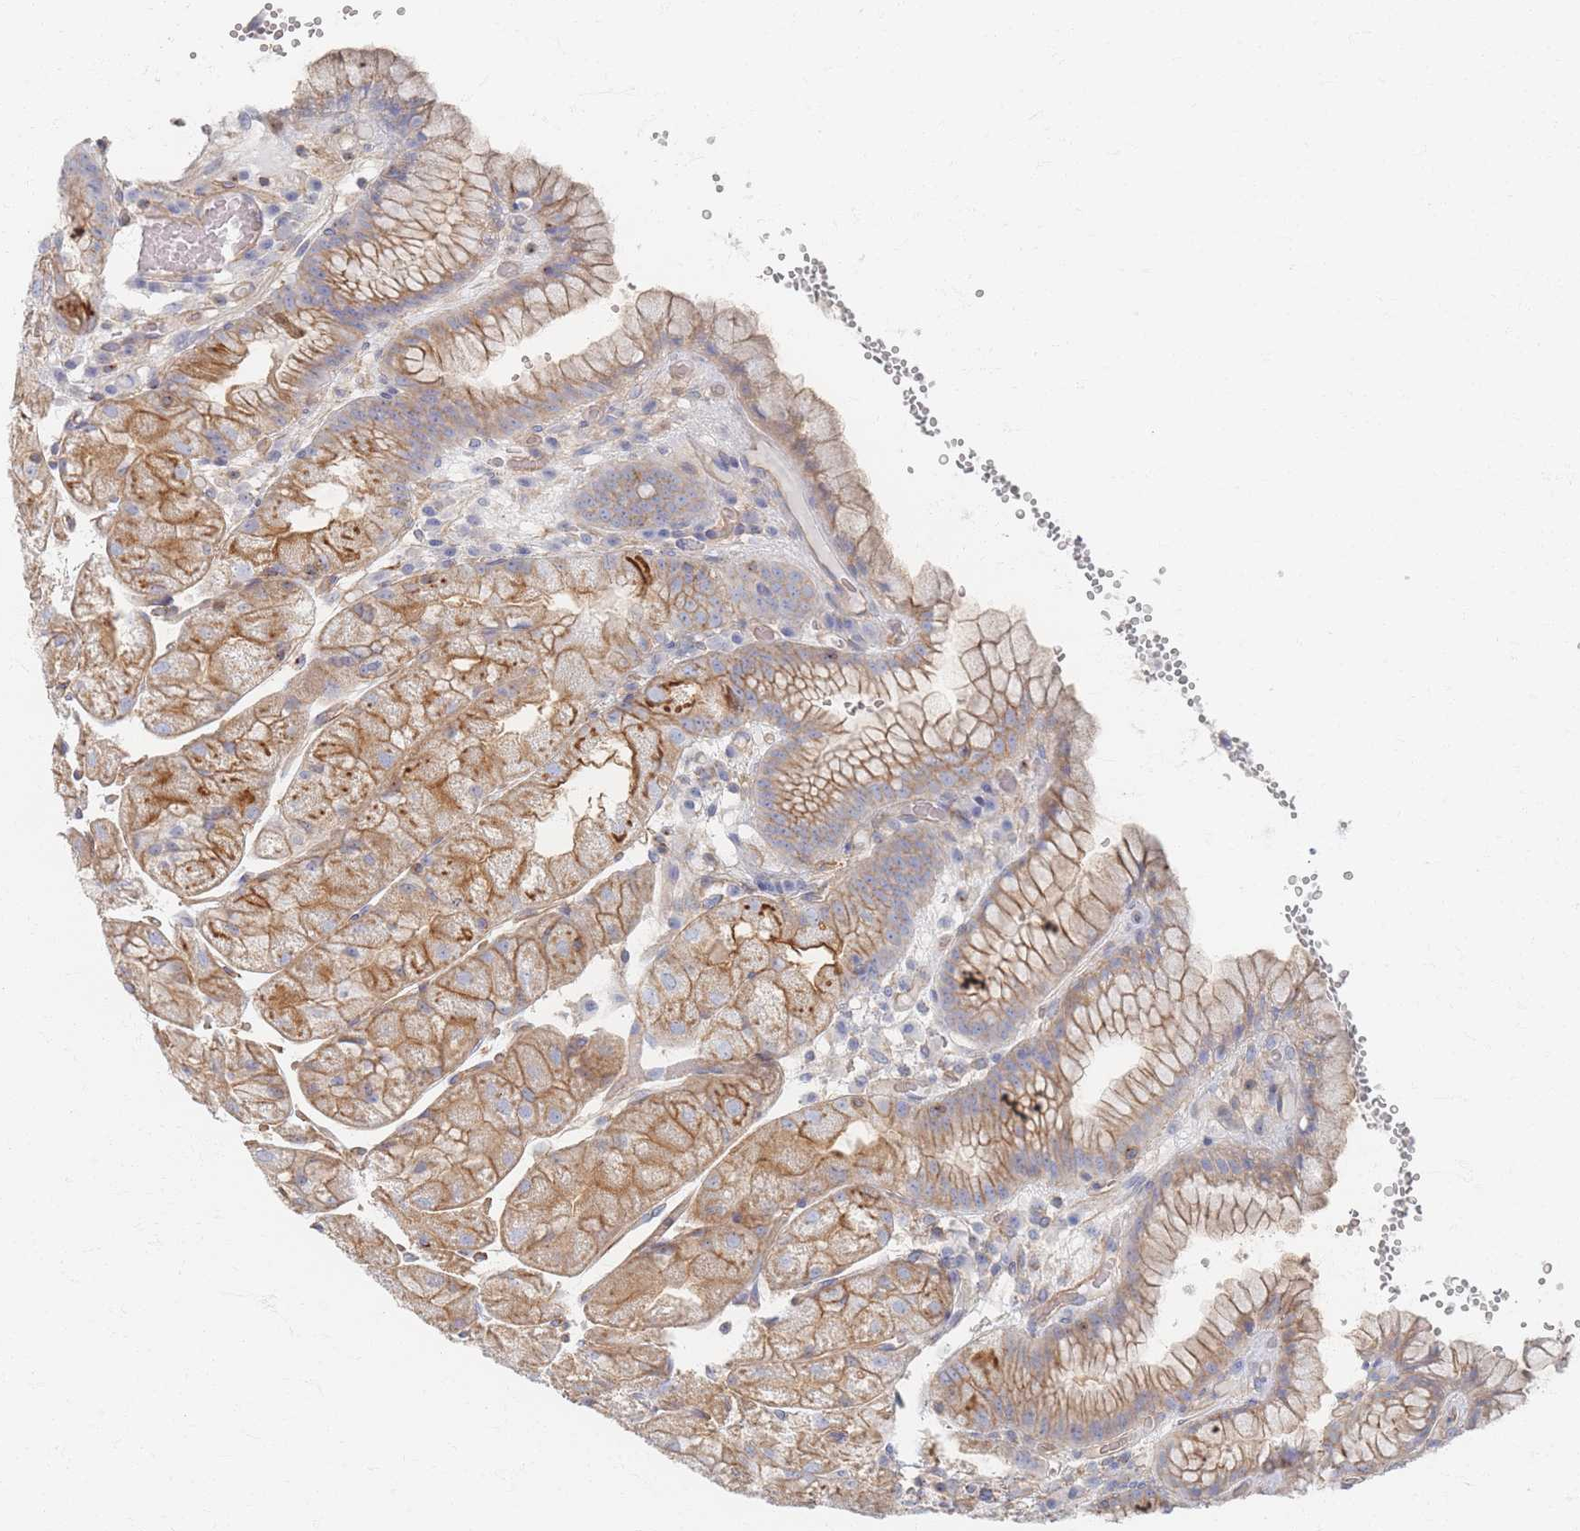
{"staining": {"intensity": "moderate", "quantity": ">75%", "location": "cytoplasmic/membranous"}, "tissue": "stomach", "cell_type": "Glandular cells", "image_type": "normal", "snomed": [{"axis": "morphology", "description": "Normal tissue, NOS"}, {"axis": "topography", "description": "Stomach, upper"}], "caption": "Immunohistochemistry (IHC) staining of unremarkable stomach, which exhibits medium levels of moderate cytoplasmic/membranous expression in about >75% of glandular cells indicating moderate cytoplasmic/membranous protein expression. The staining was performed using DAB (brown) for protein detection and nuclei were counterstained in hematoxylin (blue).", "gene": "GNB1", "patient": {"sex": "male", "age": 52}}